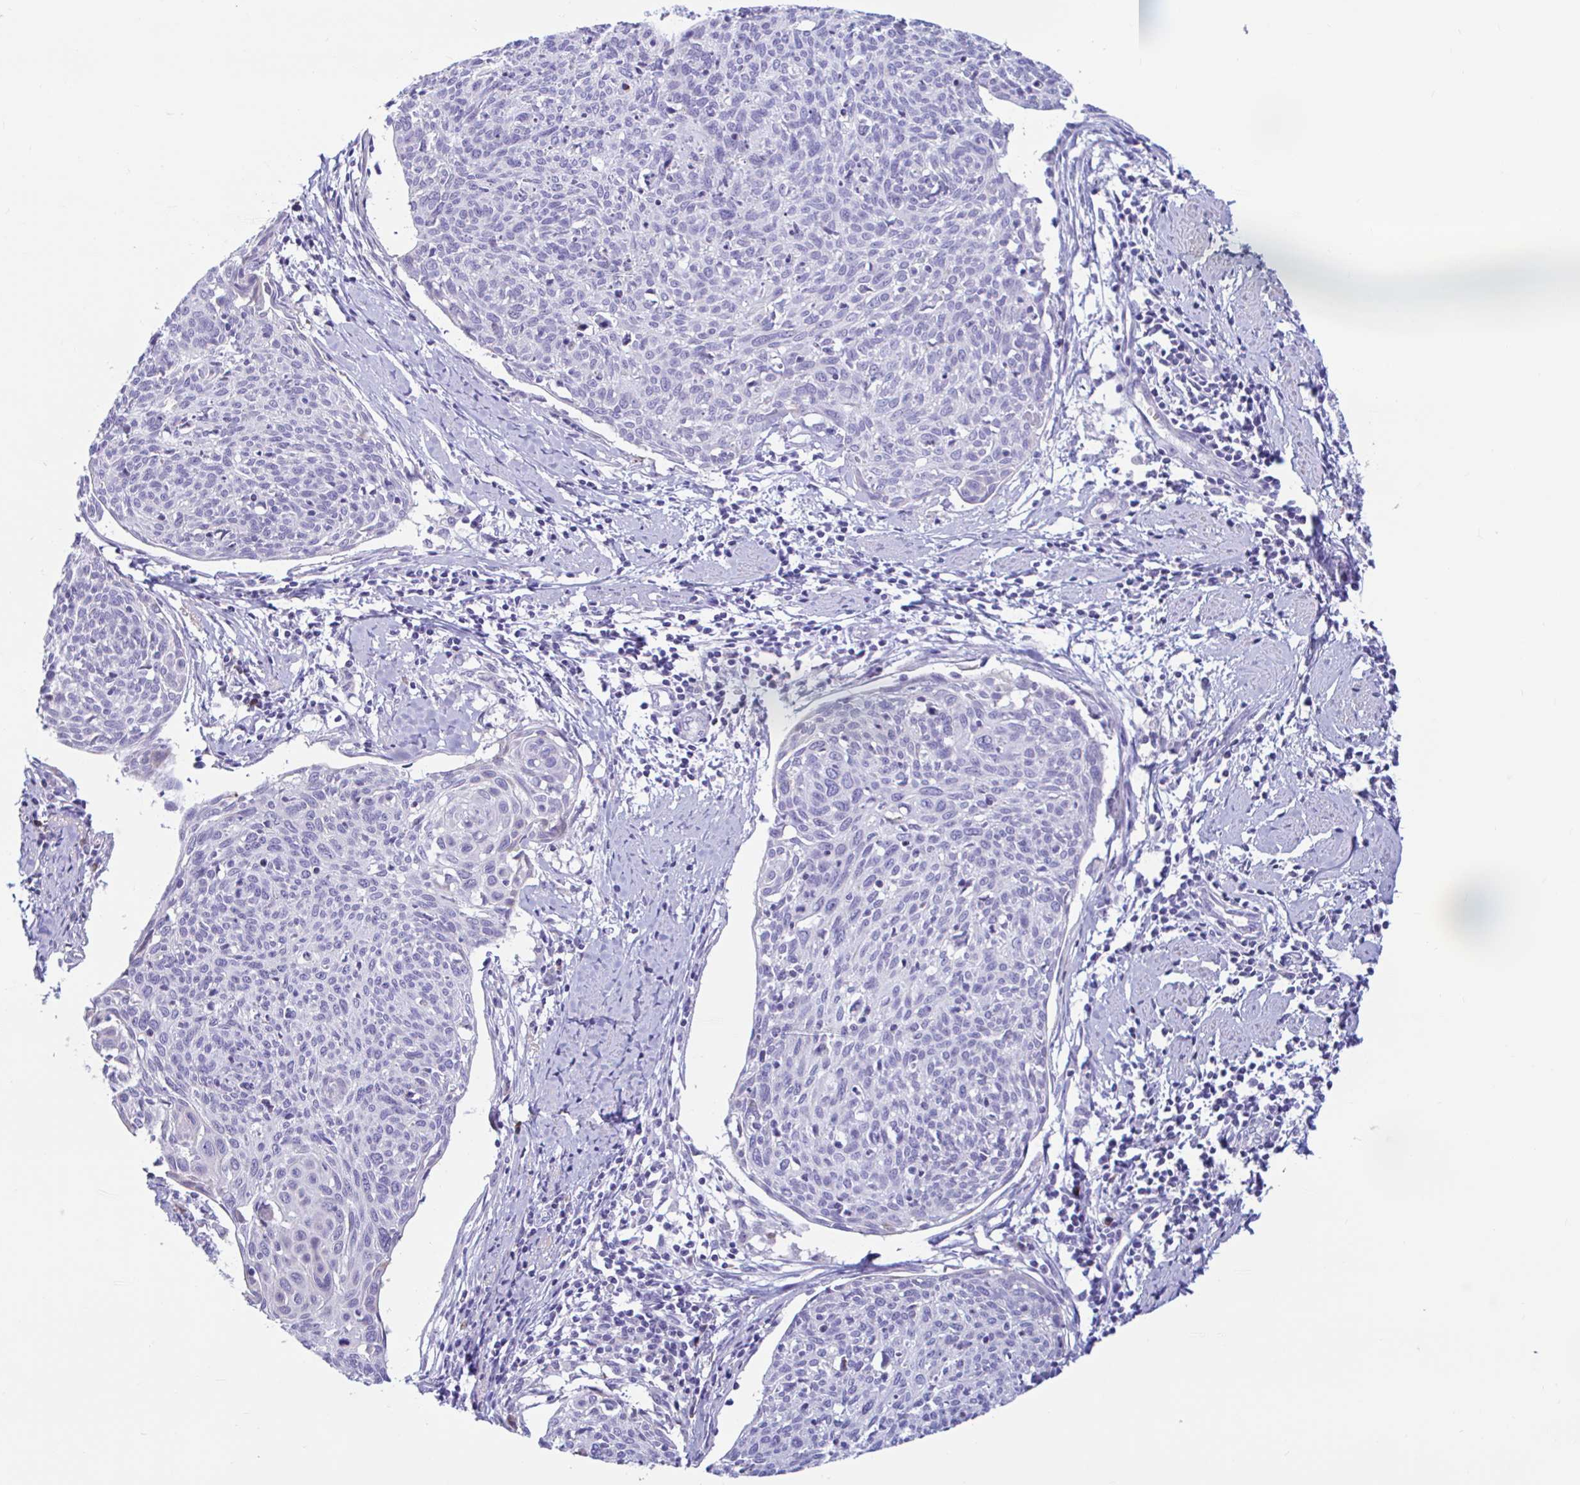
{"staining": {"intensity": "negative", "quantity": "none", "location": "none"}, "tissue": "cervical cancer", "cell_type": "Tumor cells", "image_type": "cancer", "snomed": [{"axis": "morphology", "description": "Squamous cell carcinoma, NOS"}, {"axis": "topography", "description": "Cervix"}], "caption": "This is an IHC image of cervical cancer (squamous cell carcinoma). There is no positivity in tumor cells.", "gene": "NBPF3", "patient": {"sex": "female", "age": 49}}